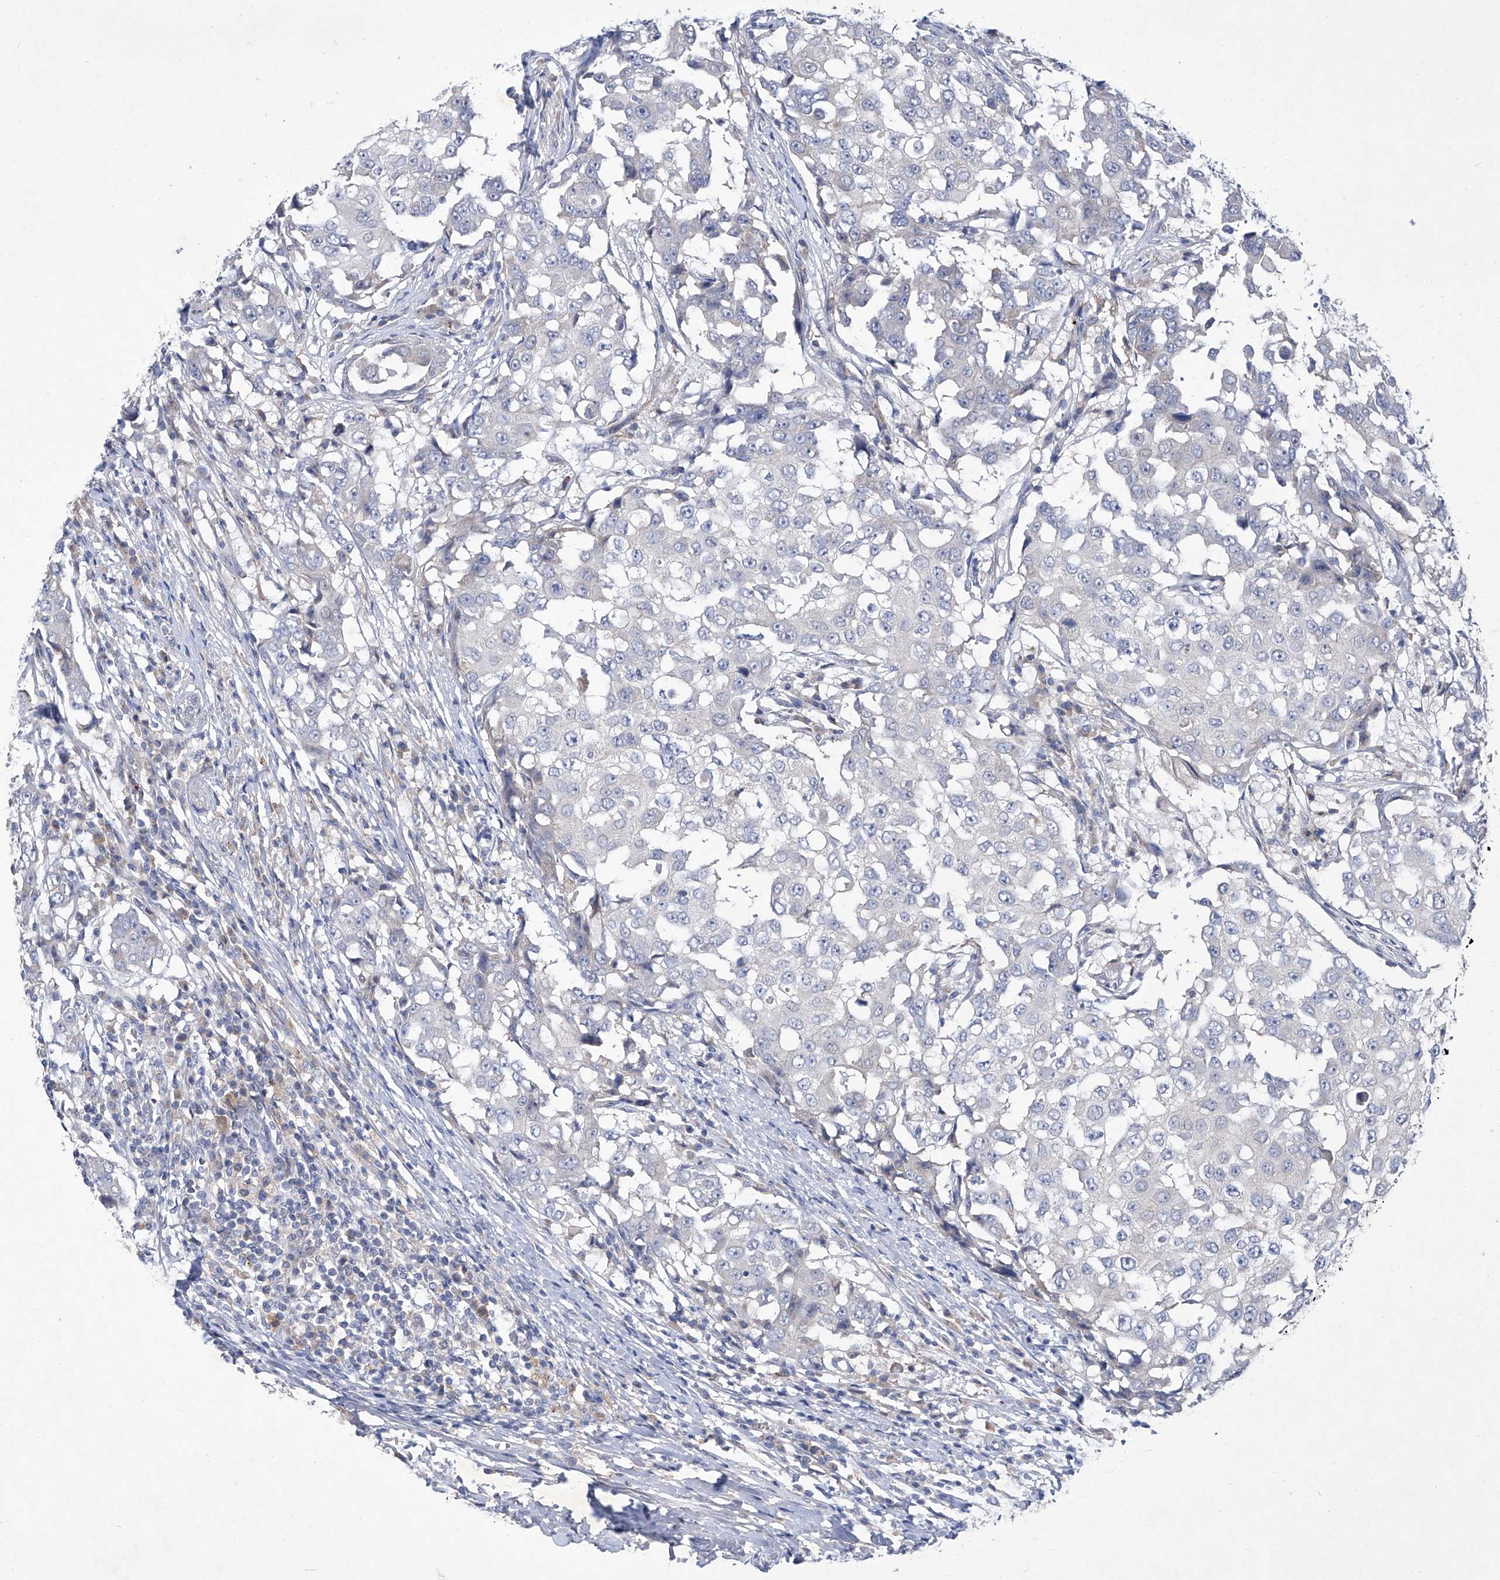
{"staining": {"intensity": "negative", "quantity": "none", "location": "none"}, "tissue": "breast cancer", "cell_type": "Tumor cells", "image_type": "cancer", "snomed": [{"axis": "morphology", "description": "Duct carcinoma"}, {"axis": "topography", "description": "Breast"}], "caption": "This is an IHC micrograph of breast cancer (invasive ductal carcinoma). There is no staining in tumor cells.", "gene": "SBK2", "patient": {"sex": "female", "age": 27}}